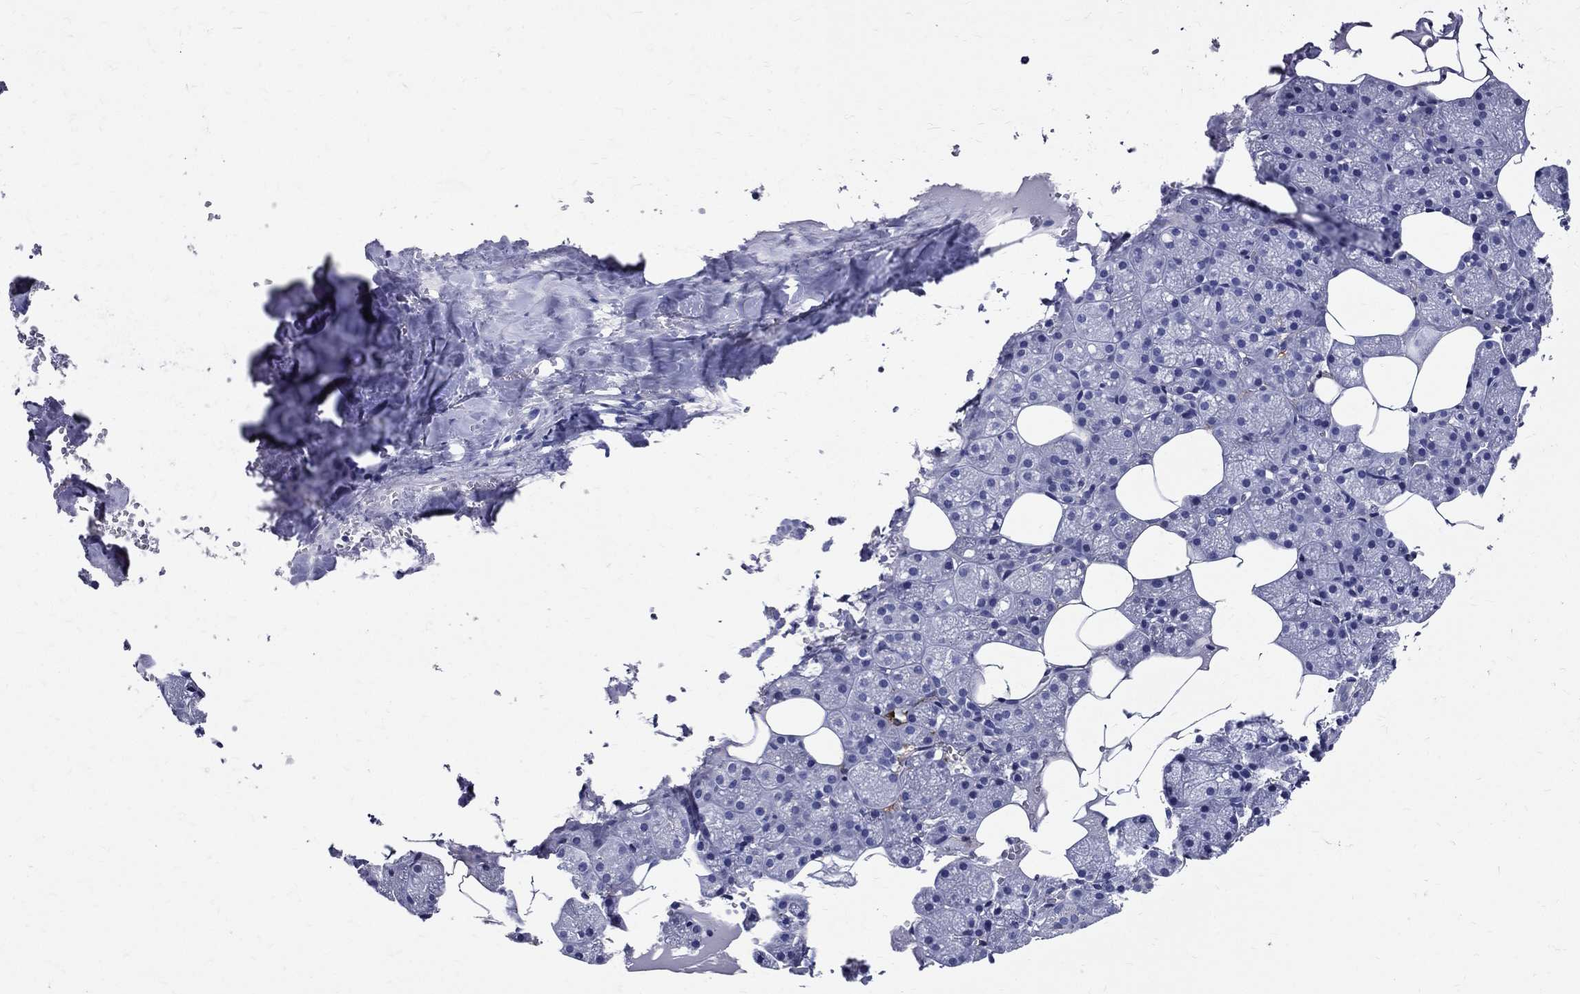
{"staining": {"intensity": "negative", "quantity": "none", "location": "none"}, "tissue": "salivary gland", "cell_type": "Glandular cells", "image_type": "normal", "snomed": [{"axis": "morphology", "description": "Normal tissue, NOS"}, {"axis": "topography", "description": "Salivary gland"}], "caption": "IHC micrograph of unremarkable salivary gland stained for a protein (brown), which exhibits no expression in glandular cells.", "gene": "ACE2", "patient": {"sex": "male", "age": 38}}